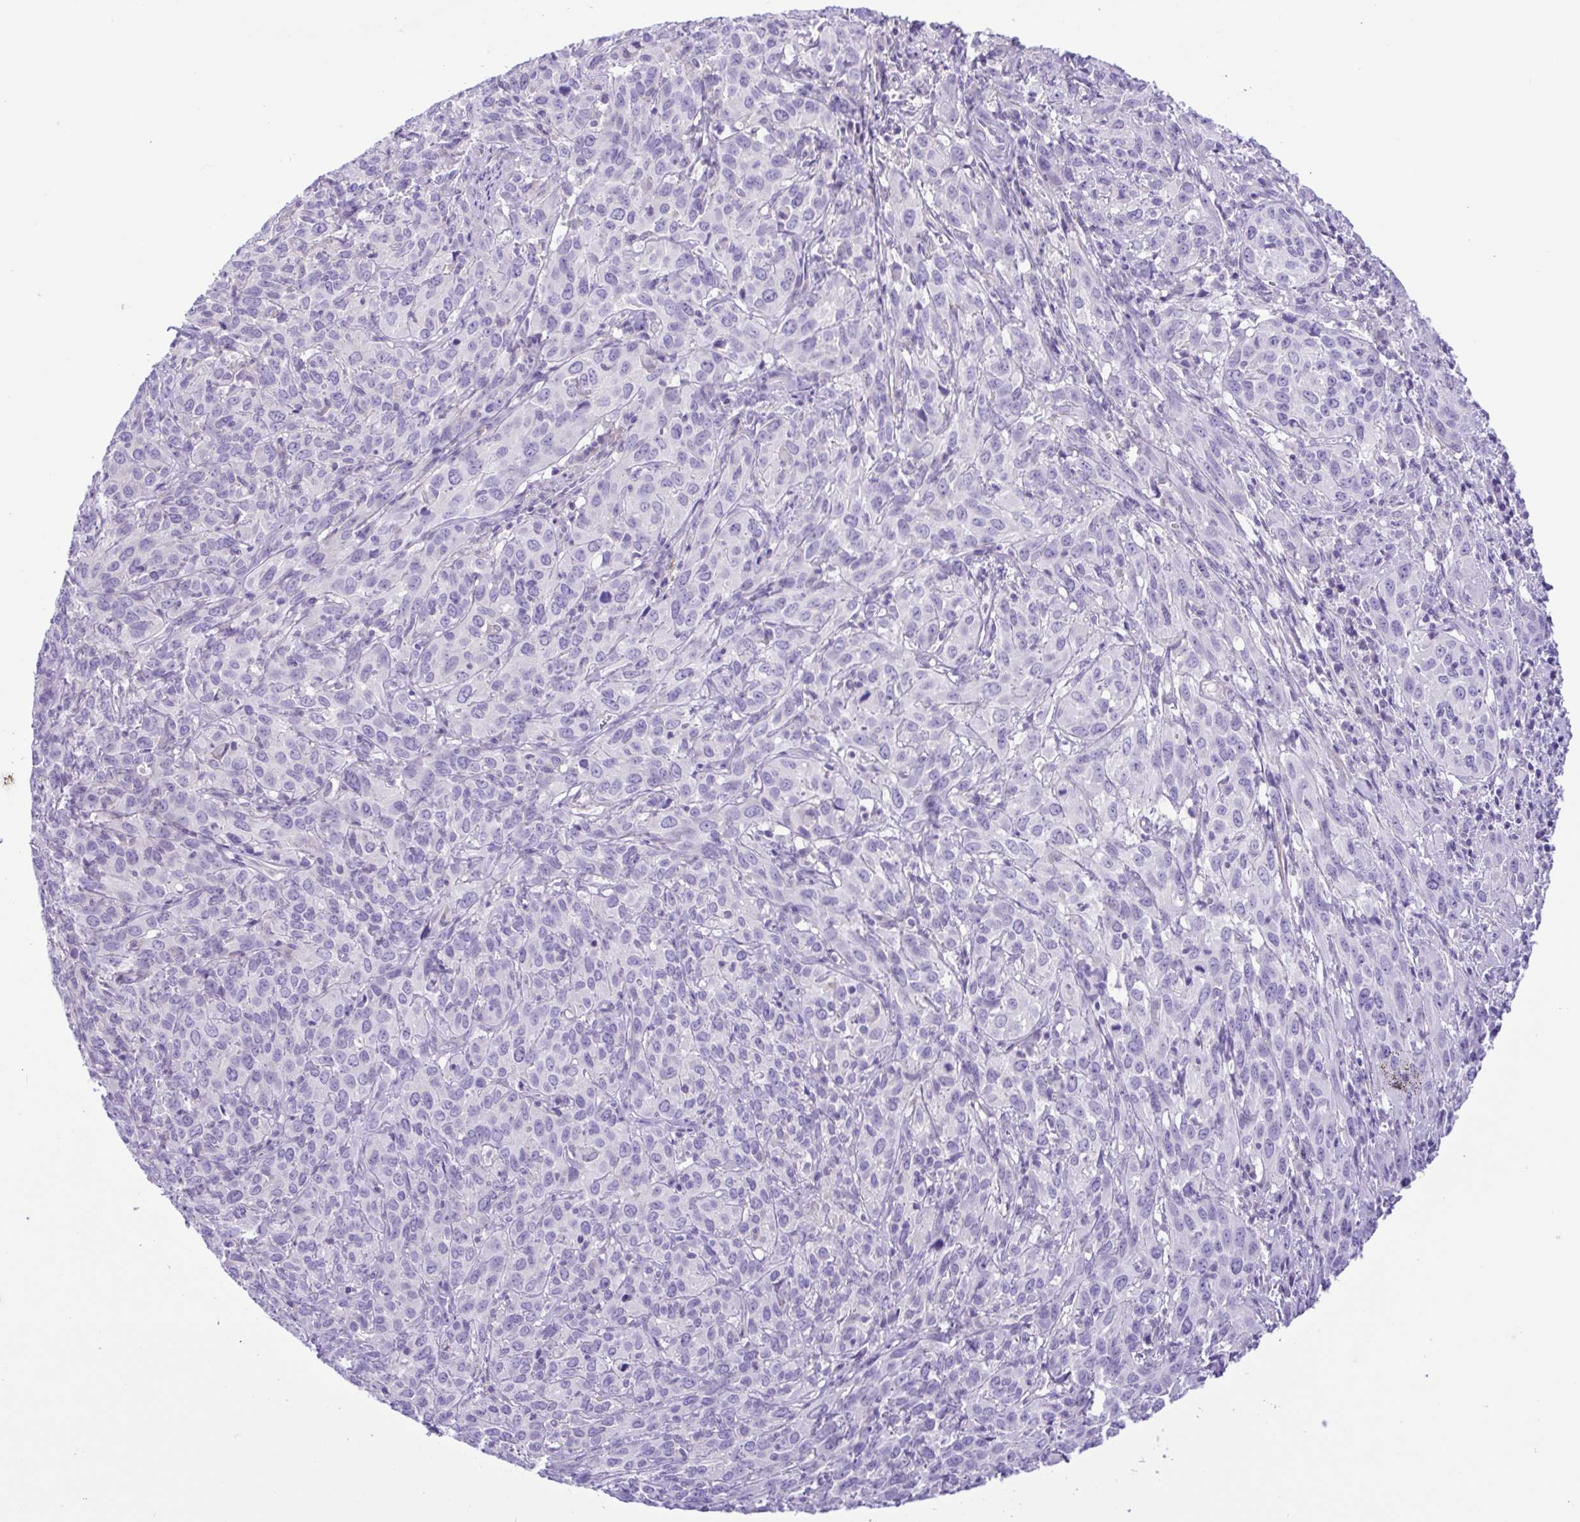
{"staining": {"intensity": "negative", "quantity": "none", "location": "none"}, "tissue": "cervical cancer", "cell_type": "Tumor cells", "image_type": "cancer", "snomed": [{"axis": "morphology", "description": "Squamous cell carcinoma, NOS"}, {"axis": "topography", "description": "Cervix"}], "caption": "Immunohistochemical staining of cervical squamous cell carcinoma reveals no significant expression in tumor cells.", "gene": "ISM2", "patient": {"sex": "female", "age": 51}}